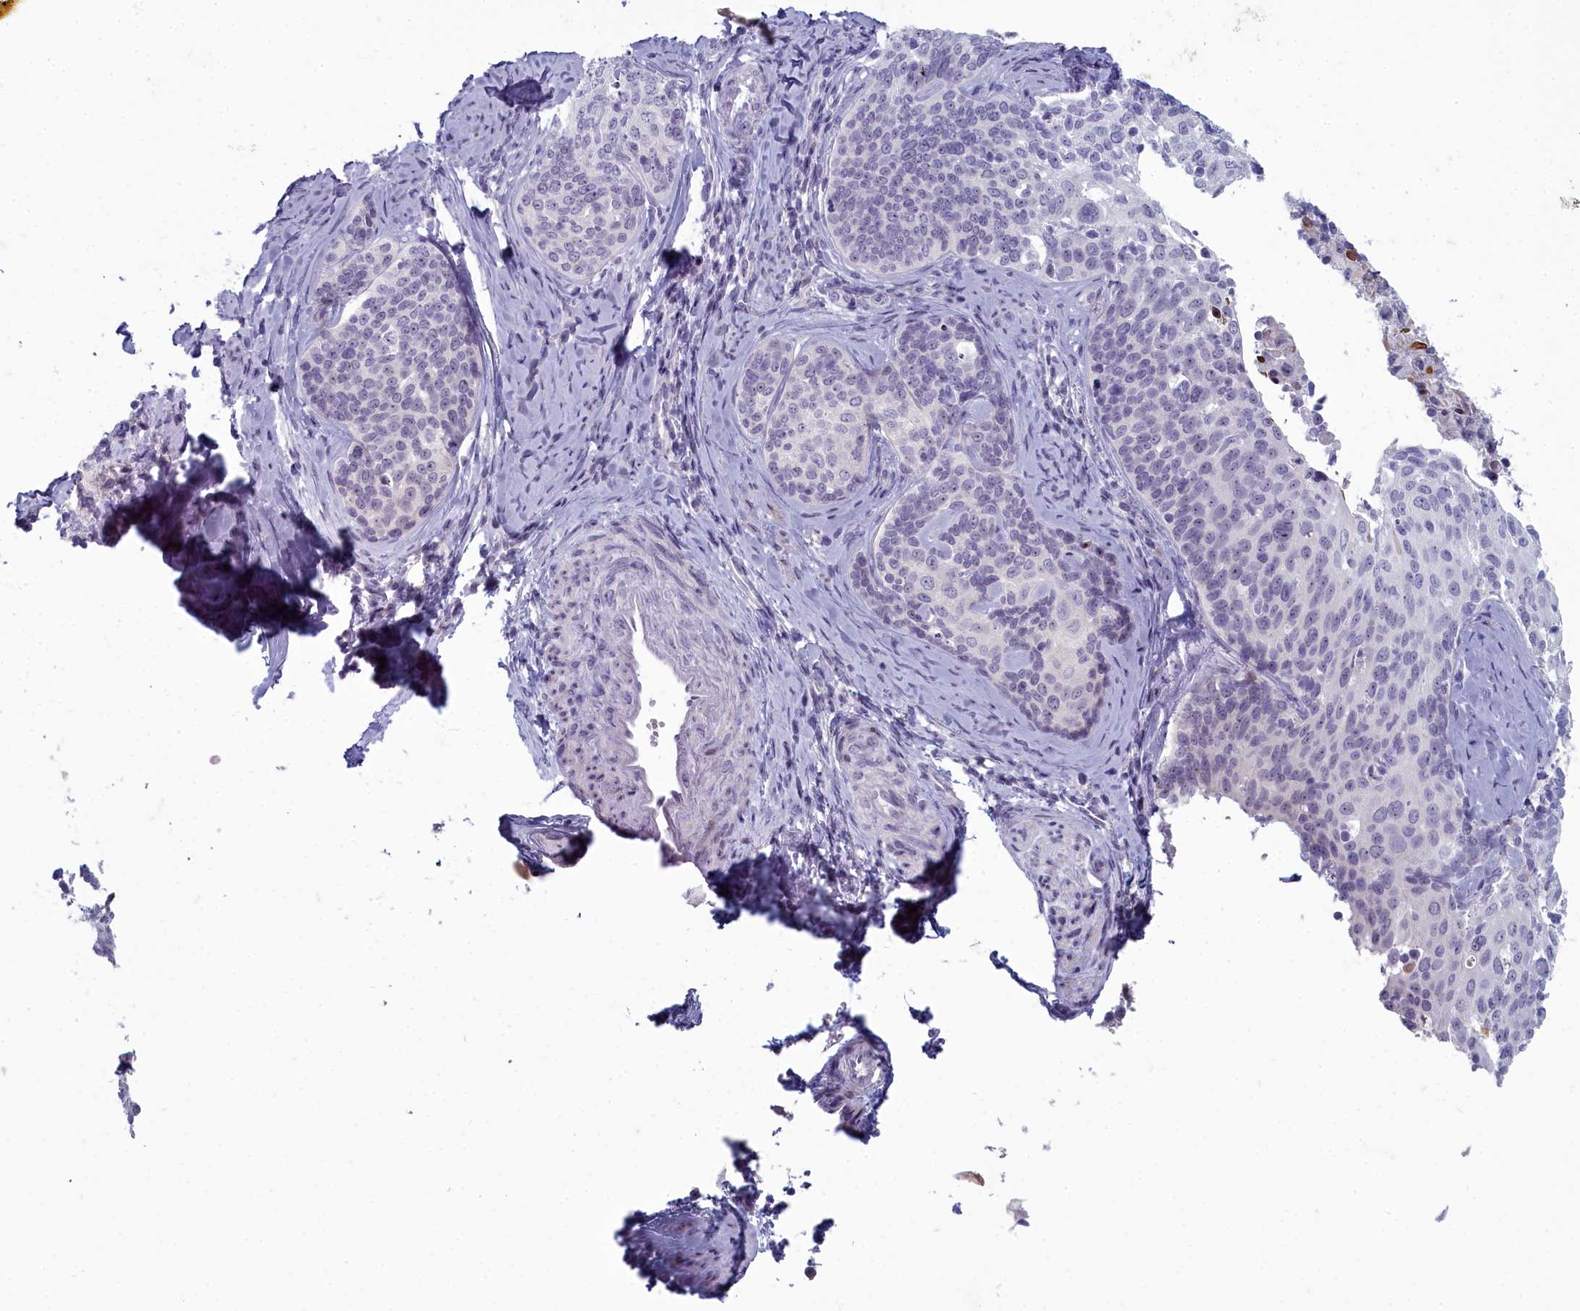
{"staining": {"intensity": "negative", "quantity": "none", "location": "none"}, "tissue": "cervical cancer", "cell_type": "Tumor cells", "image_type": "cancer", "snomed": [{"axis": "morphology", "description": "Squamous cell carcinoma, NOS"}, {"axis": "topography", "description": "Cervix"}], "caption": "Tumor cells show no significant protein positivity in cervical squamous cell carcinoma.", "gene": "INSYN2A", "patient": {"sex": "female", "age": 50}}